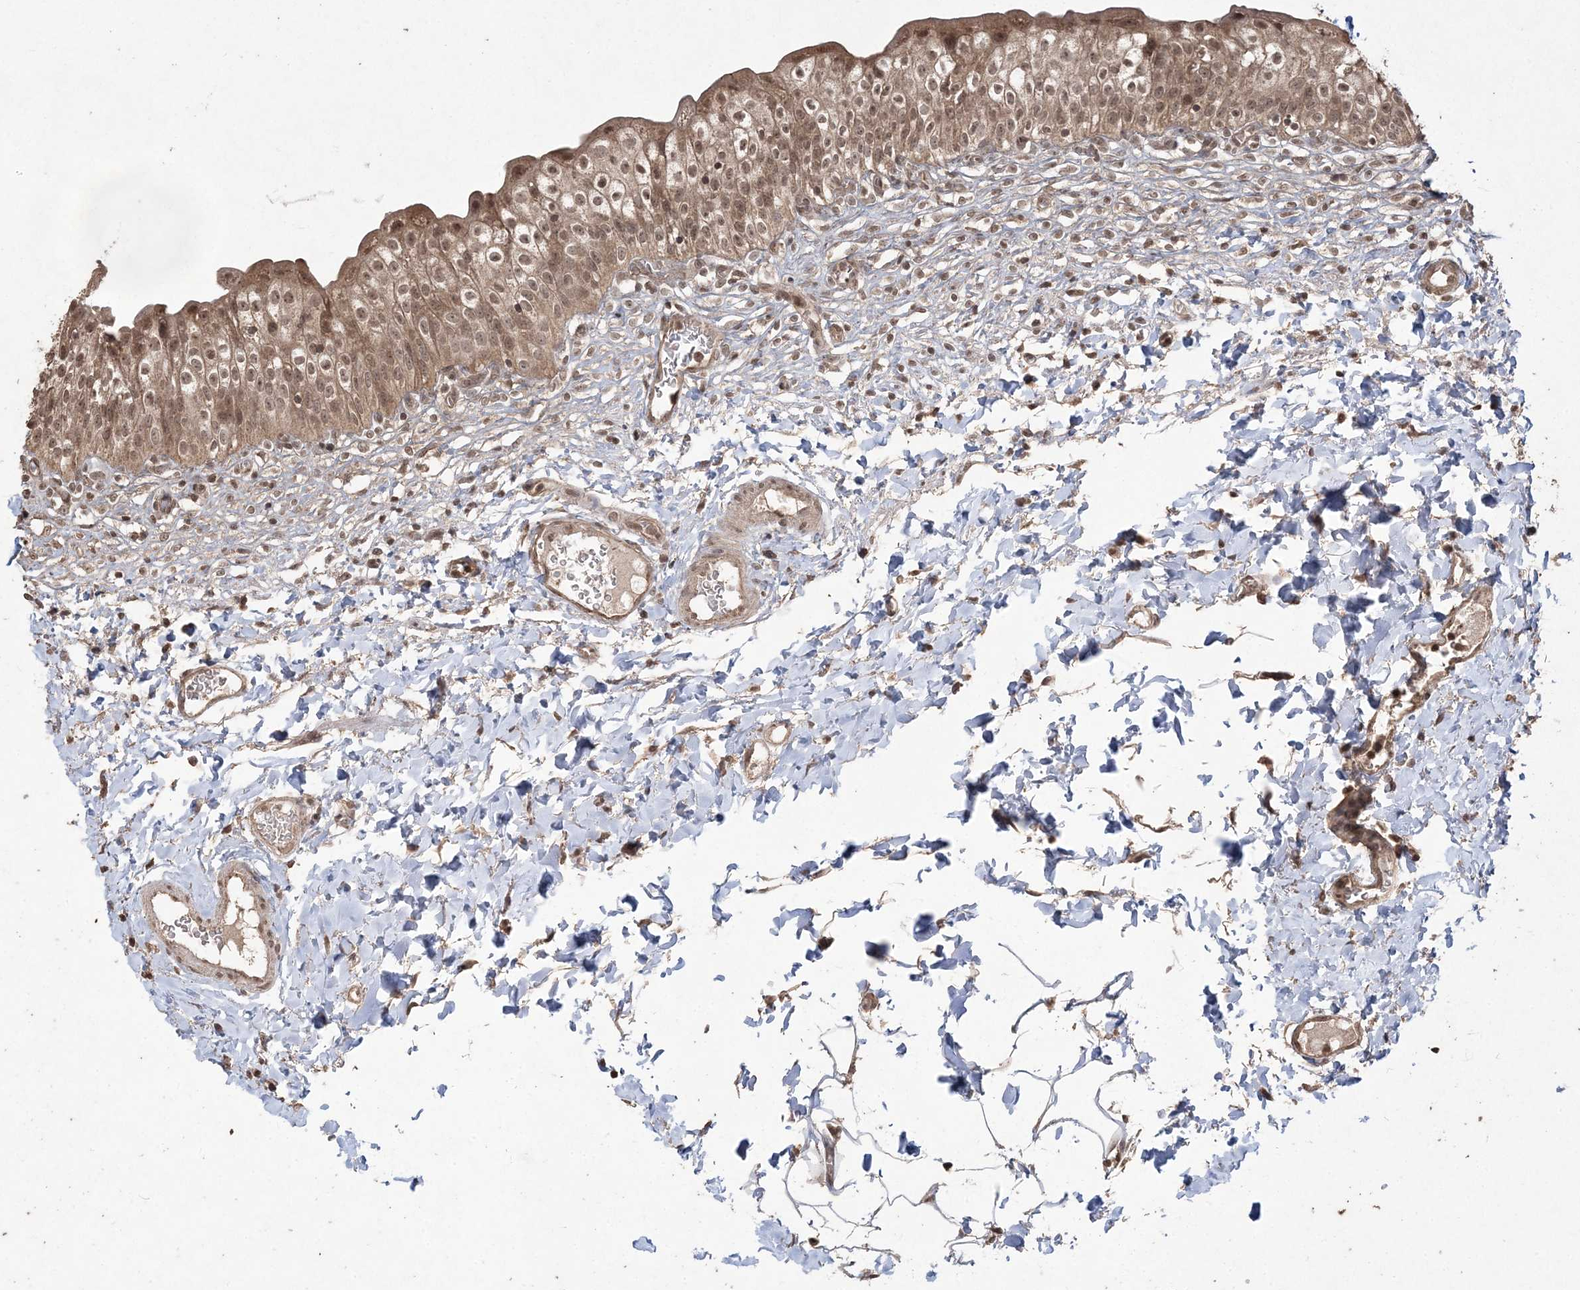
{"staining": {"intensity": "moderate", "quantity": ">75%", "location": "cytoplasmic/membranous,nuclear"}, "tissue": "urinary bladder", "cell_type": "Urothelial cells", "image_type": "normal", "snomed": [{"axis": "morphology", "description": "Normal tissue, NOS"}, {"axis": "topography", "description": "Urinary bladder"}], "caption": "This histopathology image reveals IHC staining of benign urinary bladder, with medium moderate cytoplasmic/membranous,nuclear positivity in approximately >75% of urothelial cells.", "gene": "EHHADH", "patient": {"sex": "male", "age": 55}}